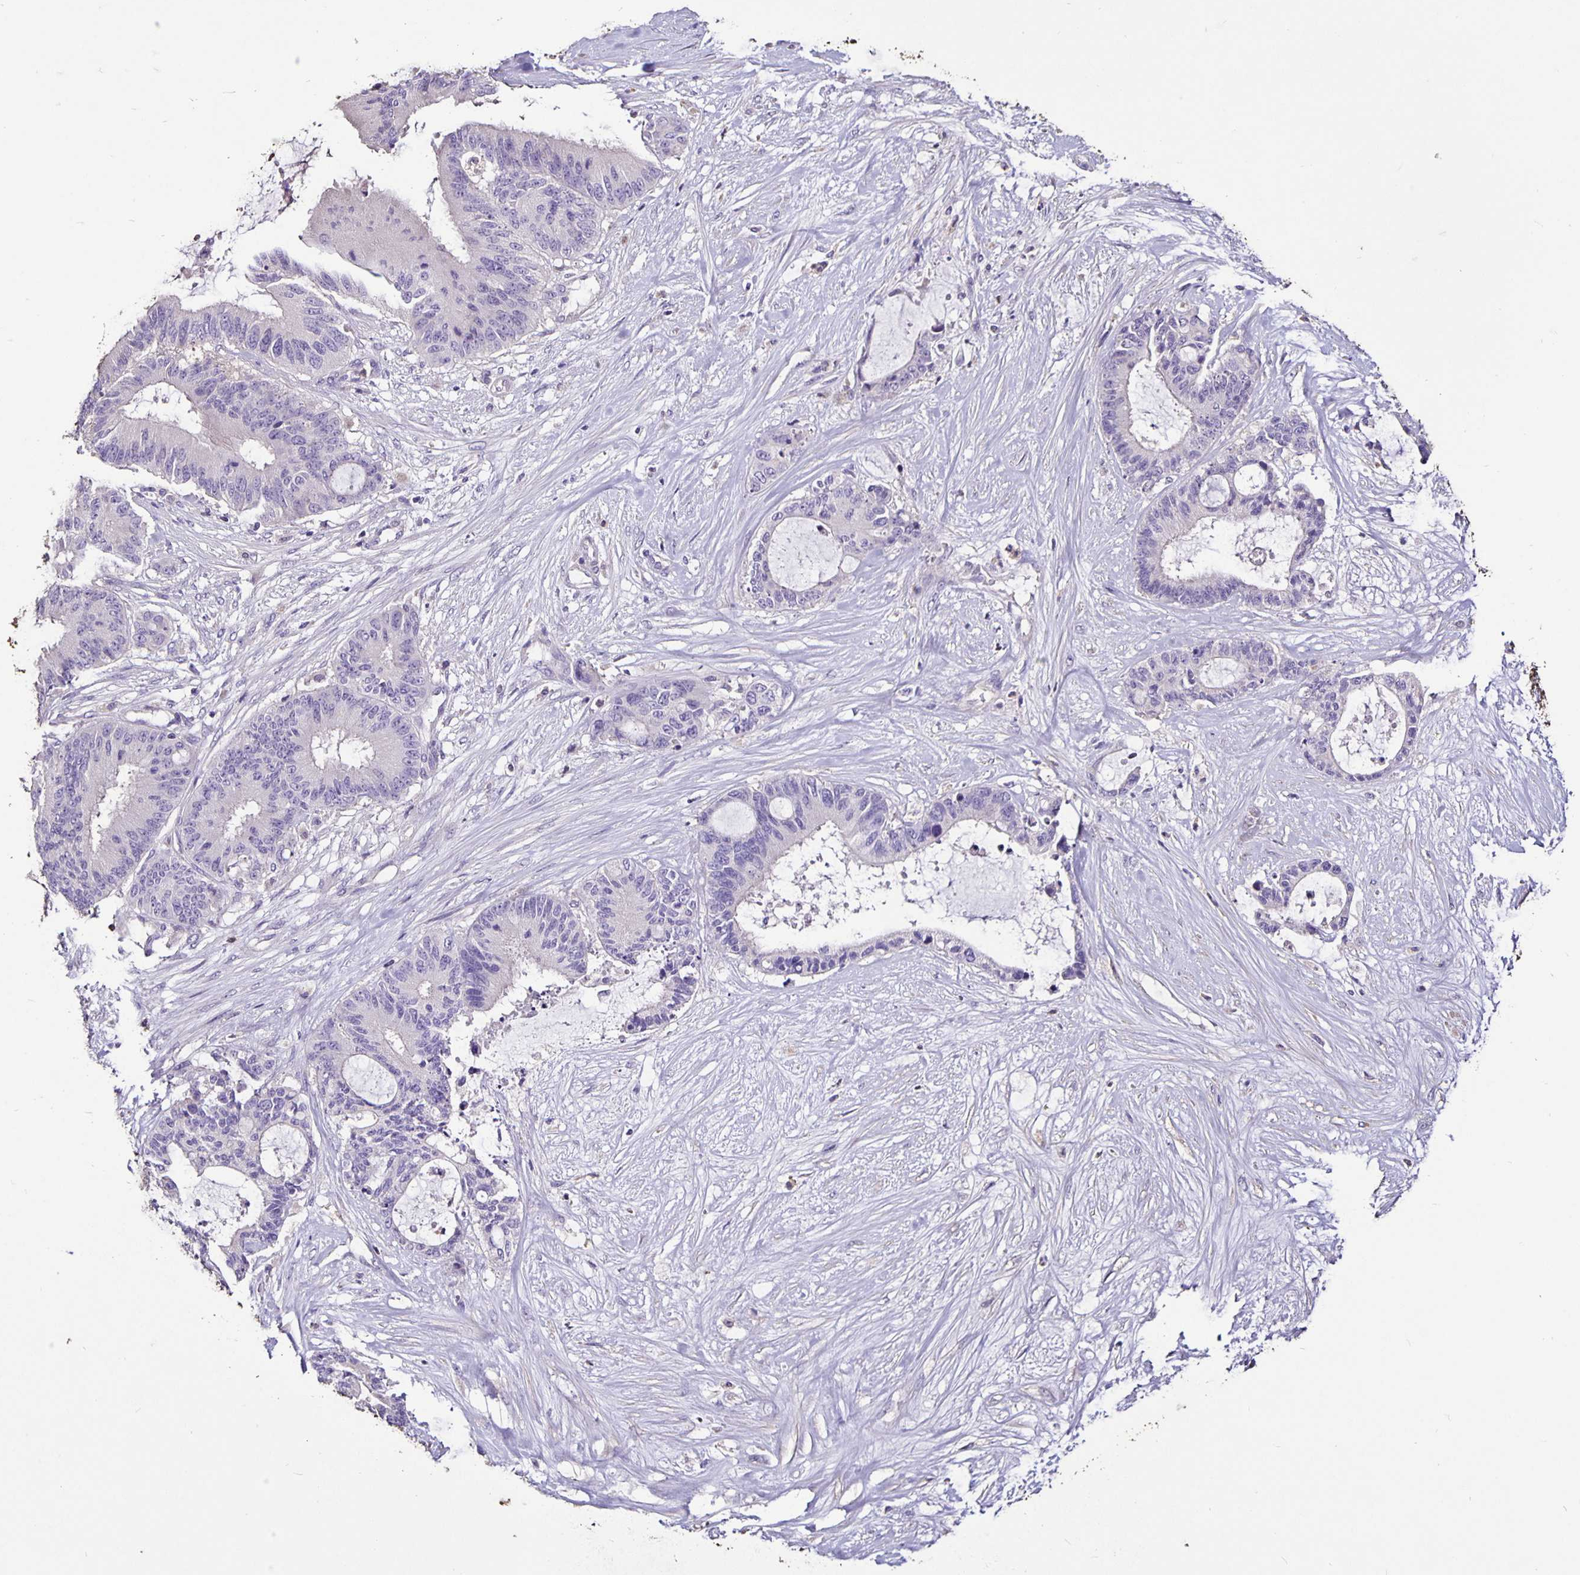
{"staining": {"intensity": "negative", "quantity": "none", "location": "none"}, "tissue": "liver cancer", "cell_type": "Tumor cells", "image_type": "cancer", "snomed": [{"axis": "morphology", "description": "Normal tissue, NOS"}, {"axis": "morphology", "description": "Cholangiocarcinoma"}, {"axis": "topography", "description": "Liver"}, {"axis": "topography", "description": "Peripheral nerve tissue"}], "caption": "Tumor cells are negative for brown protein staining in liver cholangiocarcinoma. The staining is performed using DAB (3,3'-diaminobenzidine) brown chromogen with nuclei counter-stained in using hematoxylin.", "gene": "FCER1A", "patient": {"sex": "female", "age": 73}}